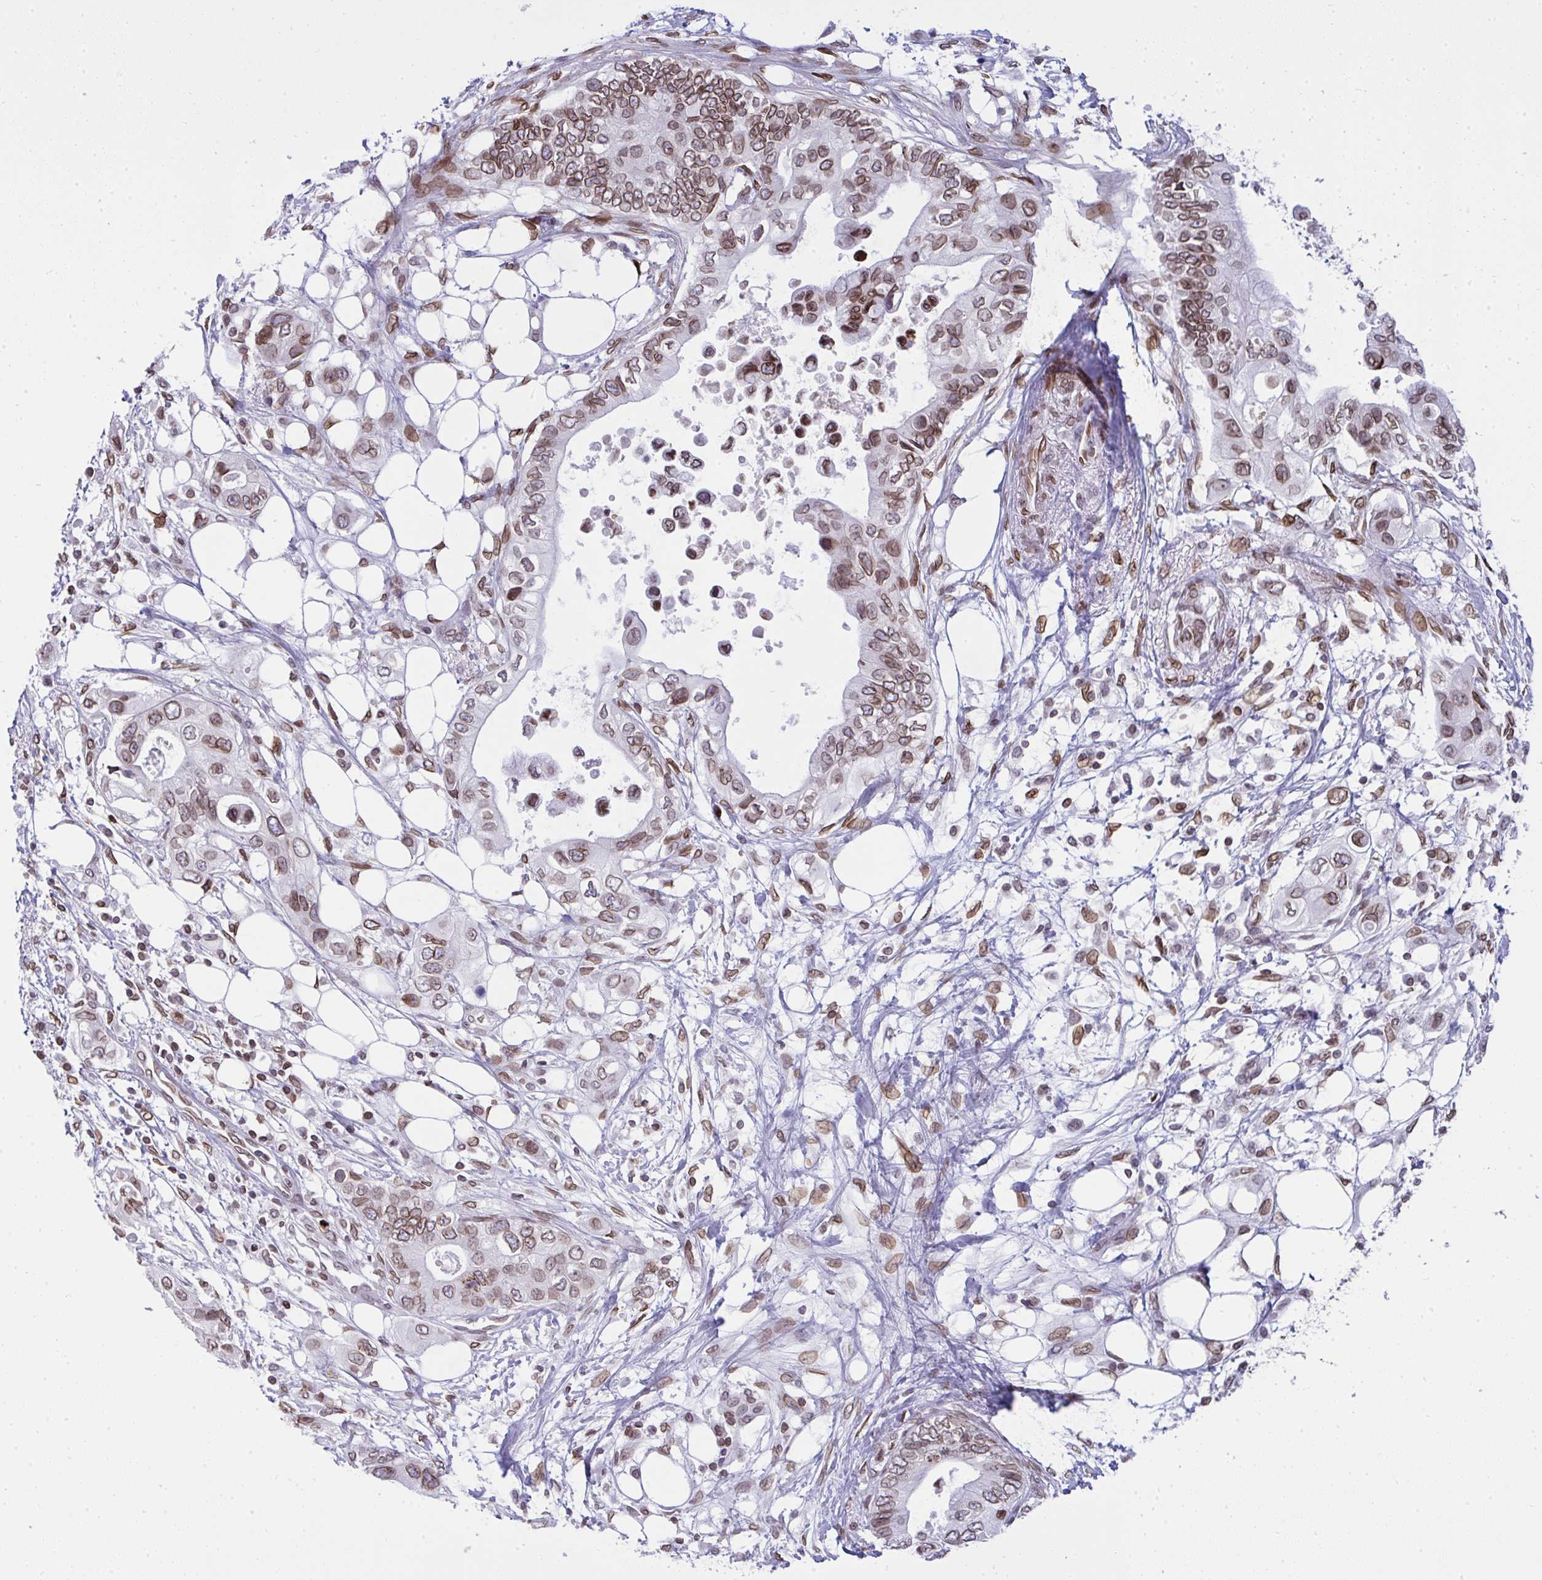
{"staining": {"intensity": "moderate", "quantity": ">75%", "location": "cytoplasmic/membranous,nuclear"}, "tissue": "pancreatic cancer", "cell_type": "Tumor cells", "image_type": "cancer", "snomed": [{"axis": "morphology", "description": "Adenocarcinoma, NOS"}, {"axis": "topography", "description": "Pancreas"}], "caption": "Pancreatic cancer (adenocarcinoma) was stained to show a protein in brown. There is medium levels of moderate cytoplasmic/membranous and nuclear staining in about >75% of tumor cells.", "gene": "LMNB2", "patient": {"sex": "female", "age": 63}}